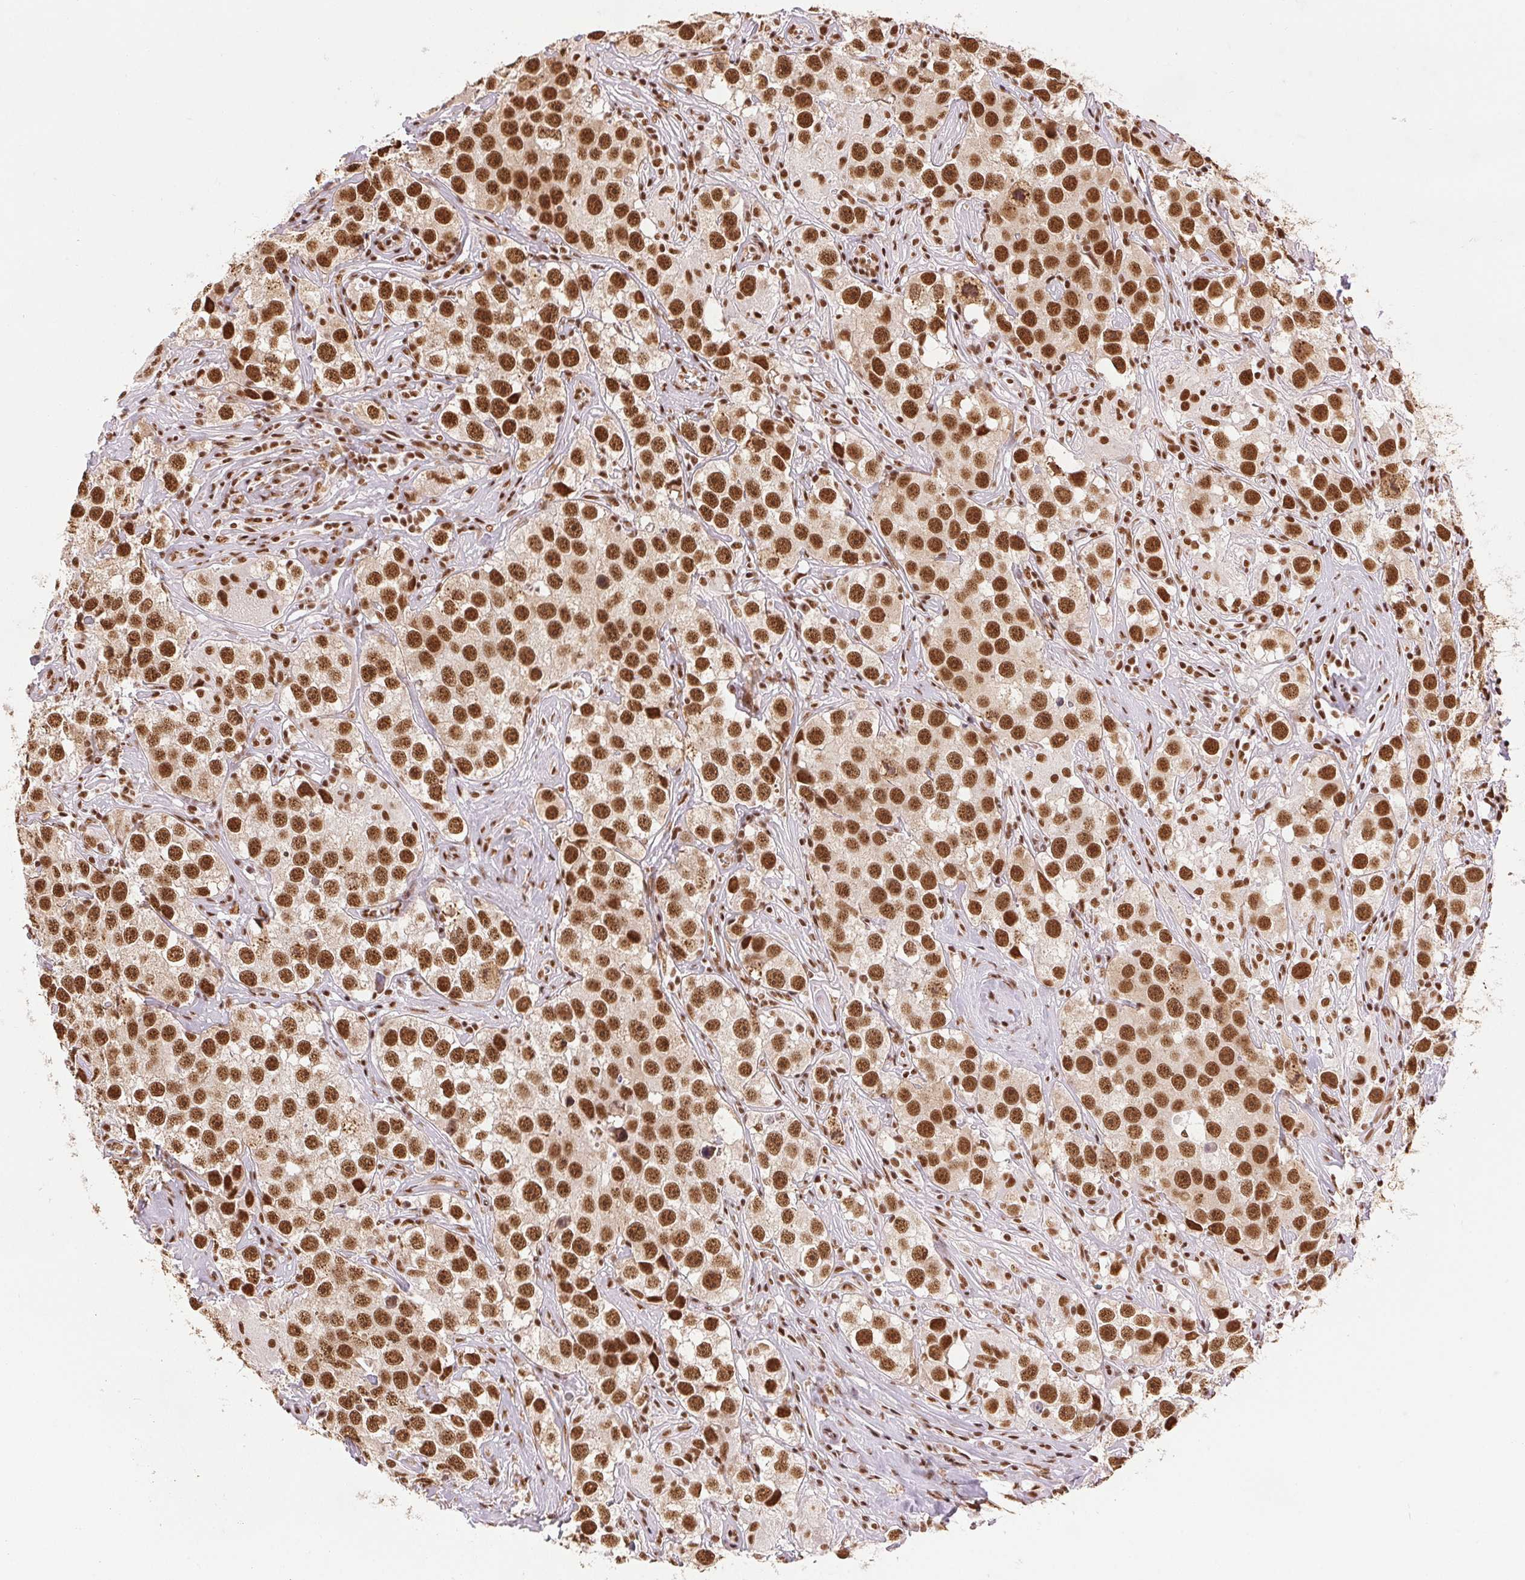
{"staining": {"intensity": "strong", "quantity": ">75%", "location": "nuclear"}, "tissue": "testis cancer", "cell_type": "Tumor cells", "image_type": "cancer", "snomed": [{"axis": "morphology", "description": "Seminoma, NOS"}, {"axis": "topography", "description": "Testis"}], "caption": "DAB immunohistochemical staining of human testis cancer (seminoma) demonstrates strong nuclear protein positivity in about >75% of tumor cells.", "gene": "IK", "patient": {"sex": "male", "age": 49}}